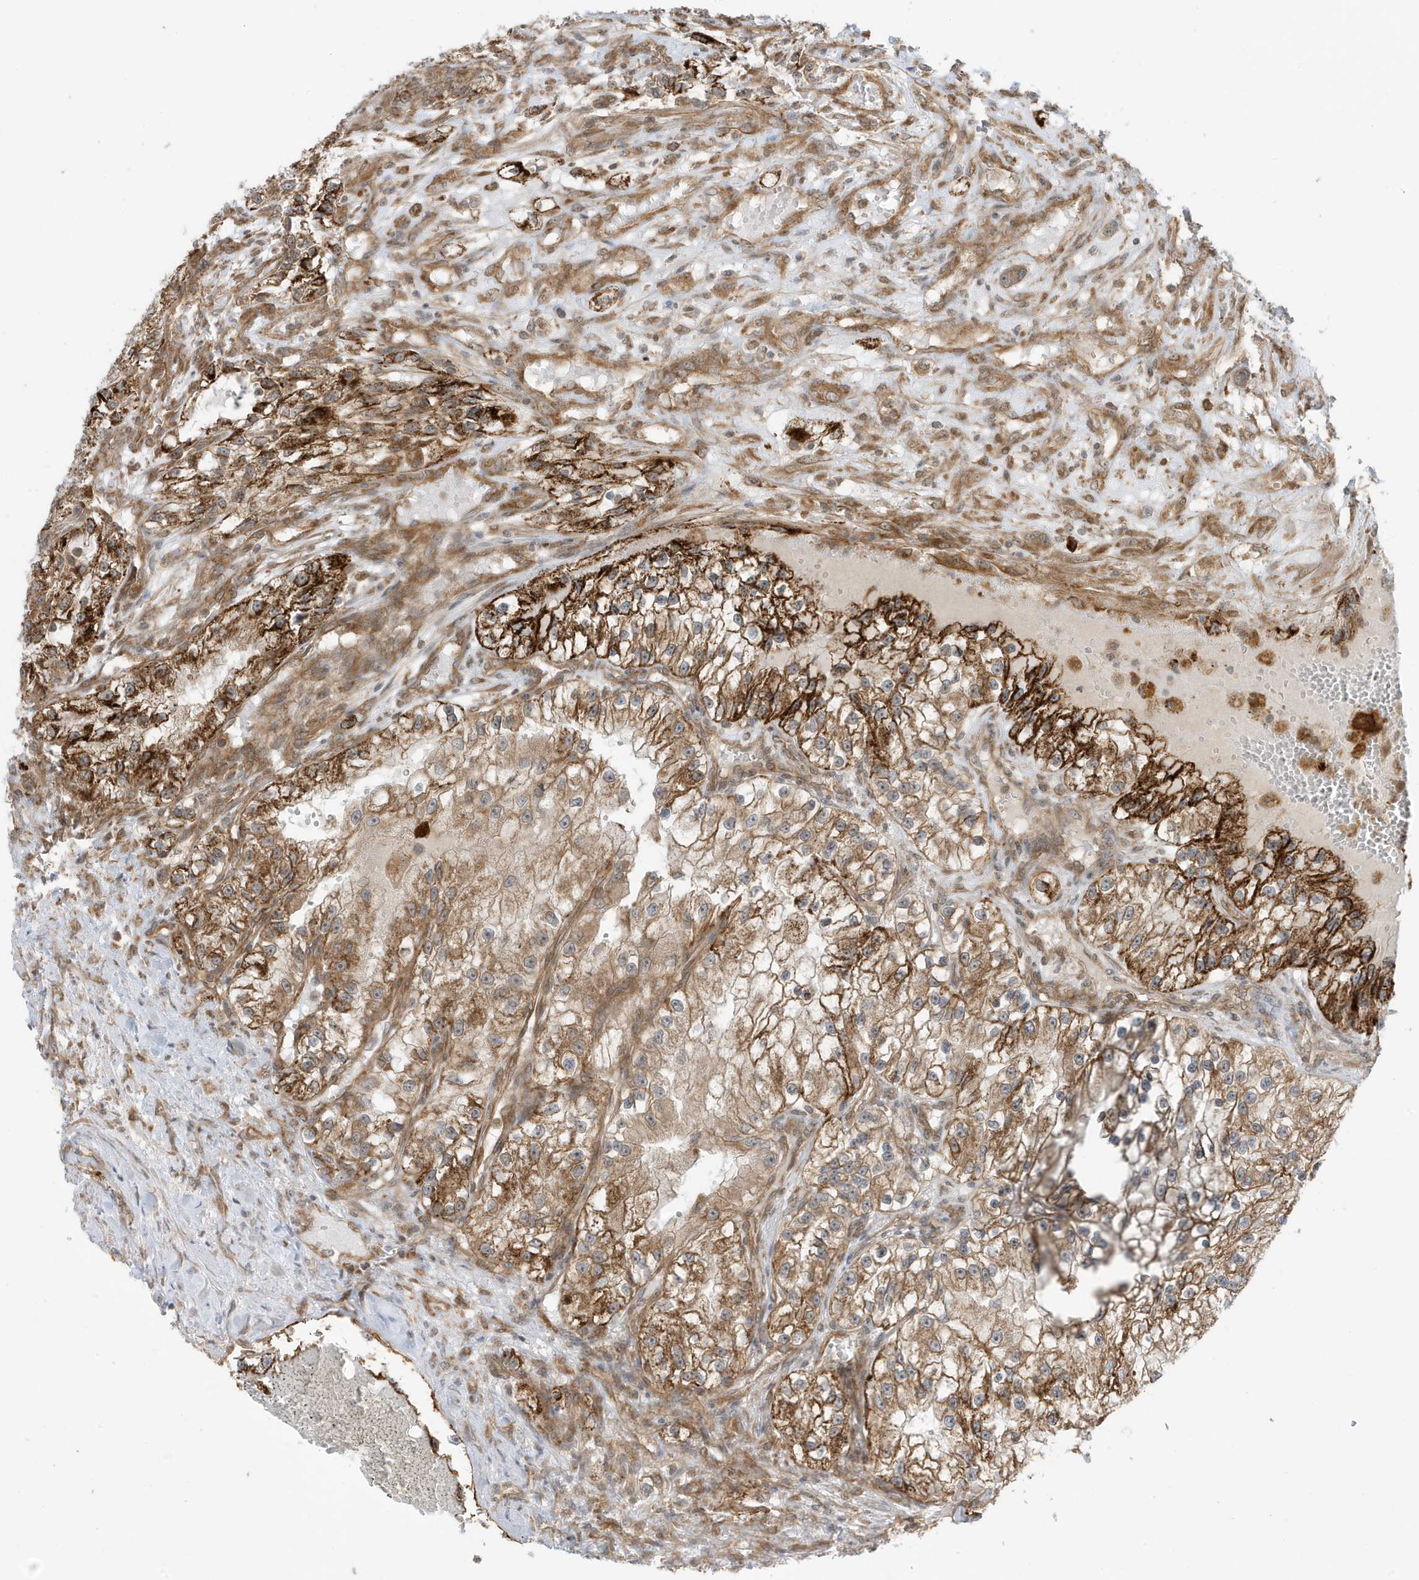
{"staining": {"intensity": "strong", "quantity": ">75%", "location": "cytoplasmic/membranous"}, "tissue": "renal cancer", "cell_type": "Tumor cells", "image_type": "cancer", "snomed": [{"axis": "morphology", "description": "Adenocarcinoma, NOS"}, {"axis": "topography", "description": "Kidney"}], "caption": "Strong cytoplasmic/membranous positivity for a protein is identified in about >75% of tumor cells of renal adenocarcinoma using IHC.", "gene": "DHX36", "patient": {"sex": "female", "age": 57}}